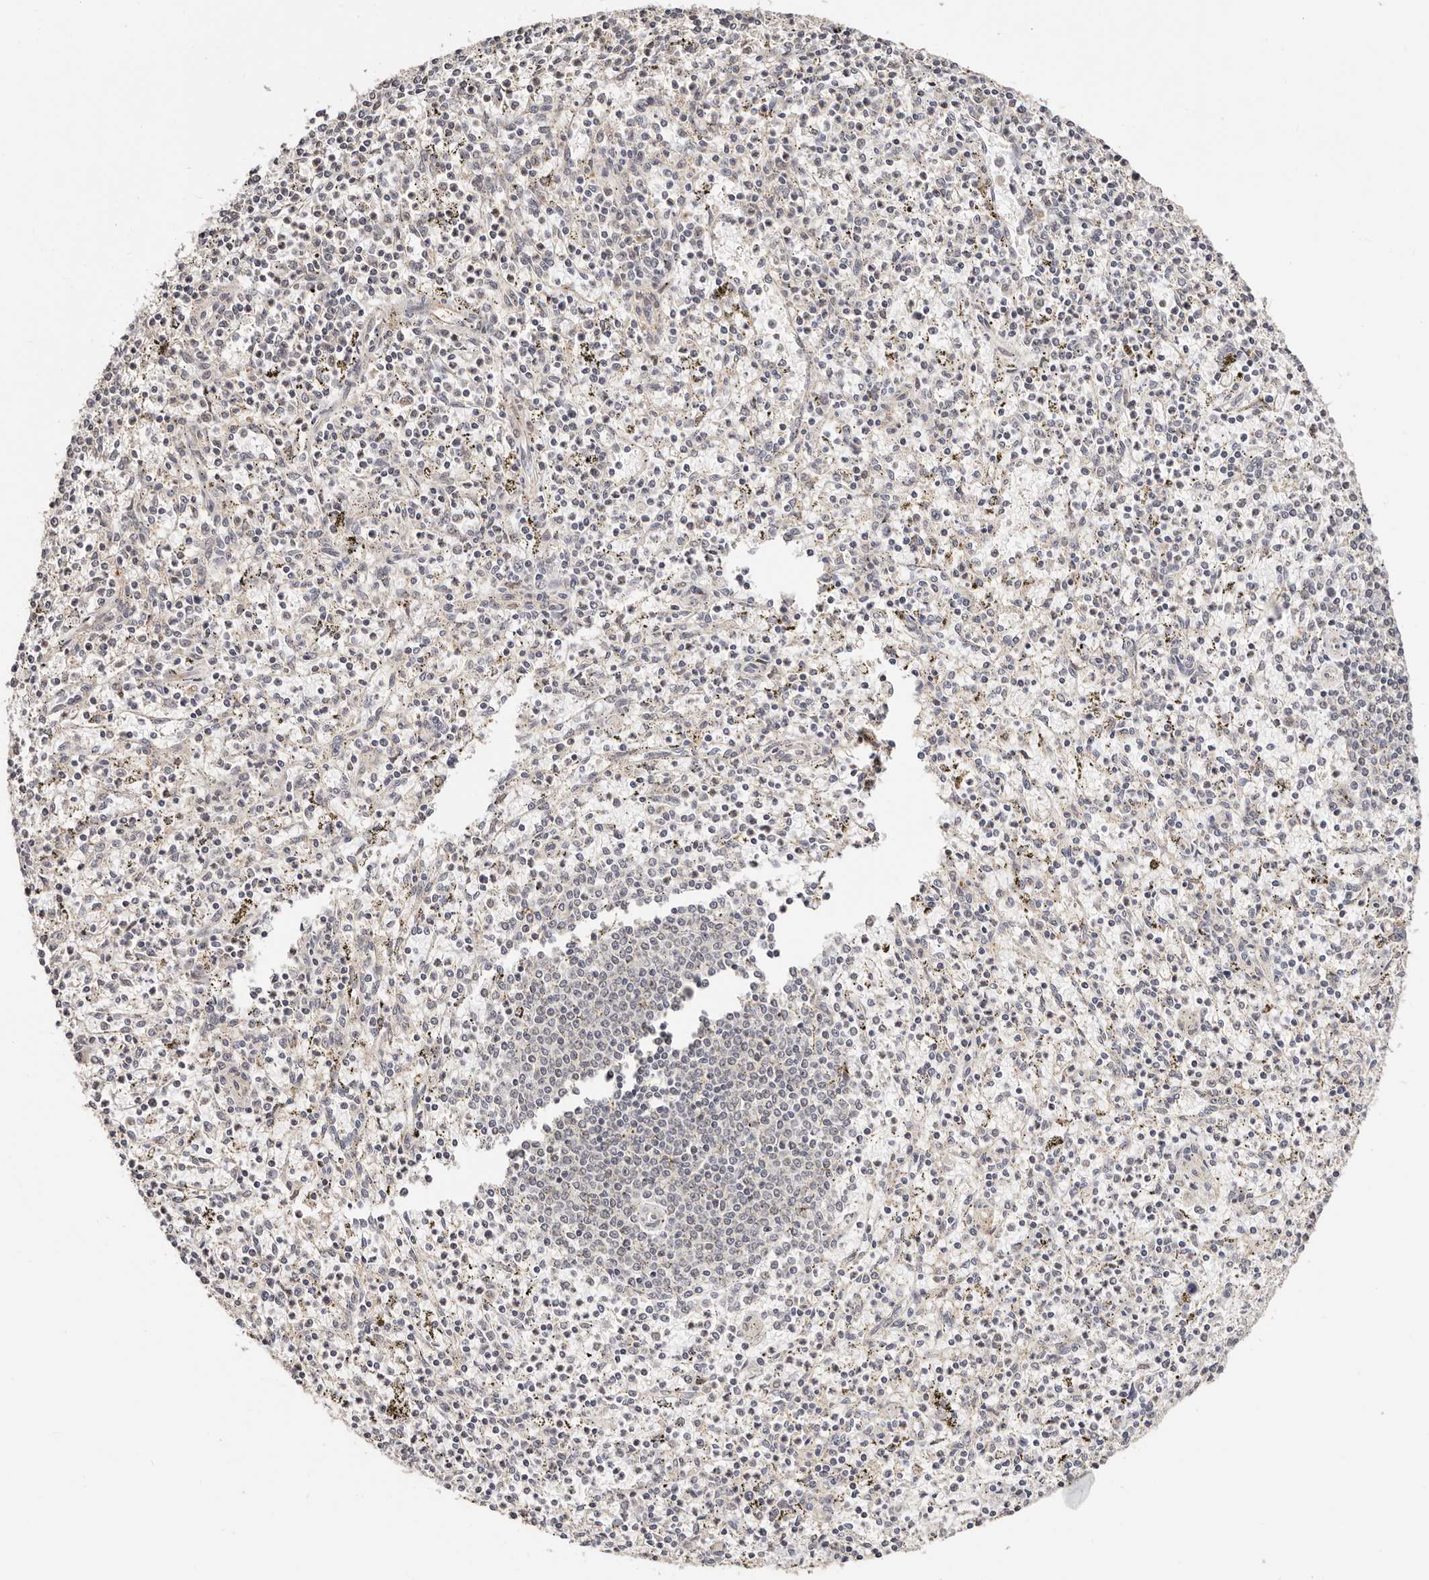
{"staining": {"intensity": "negative", "quantity": "none", "location": "none"}, "tissue": "spleen", "cell_type": "Cells in red pulp", "image_type": "normal", "snomed": [{"axis": "morphology", "description": "Normal tissue, NOS"}, {"axis": "topography", "description": "Spleen"}], "caption": "Cells in red pulp show no significant protein expression in benign spleen. (DAB IHC, high magnification).", "gene": "CTNNBL1", "patient": {"sex": "male", "age": 72}}